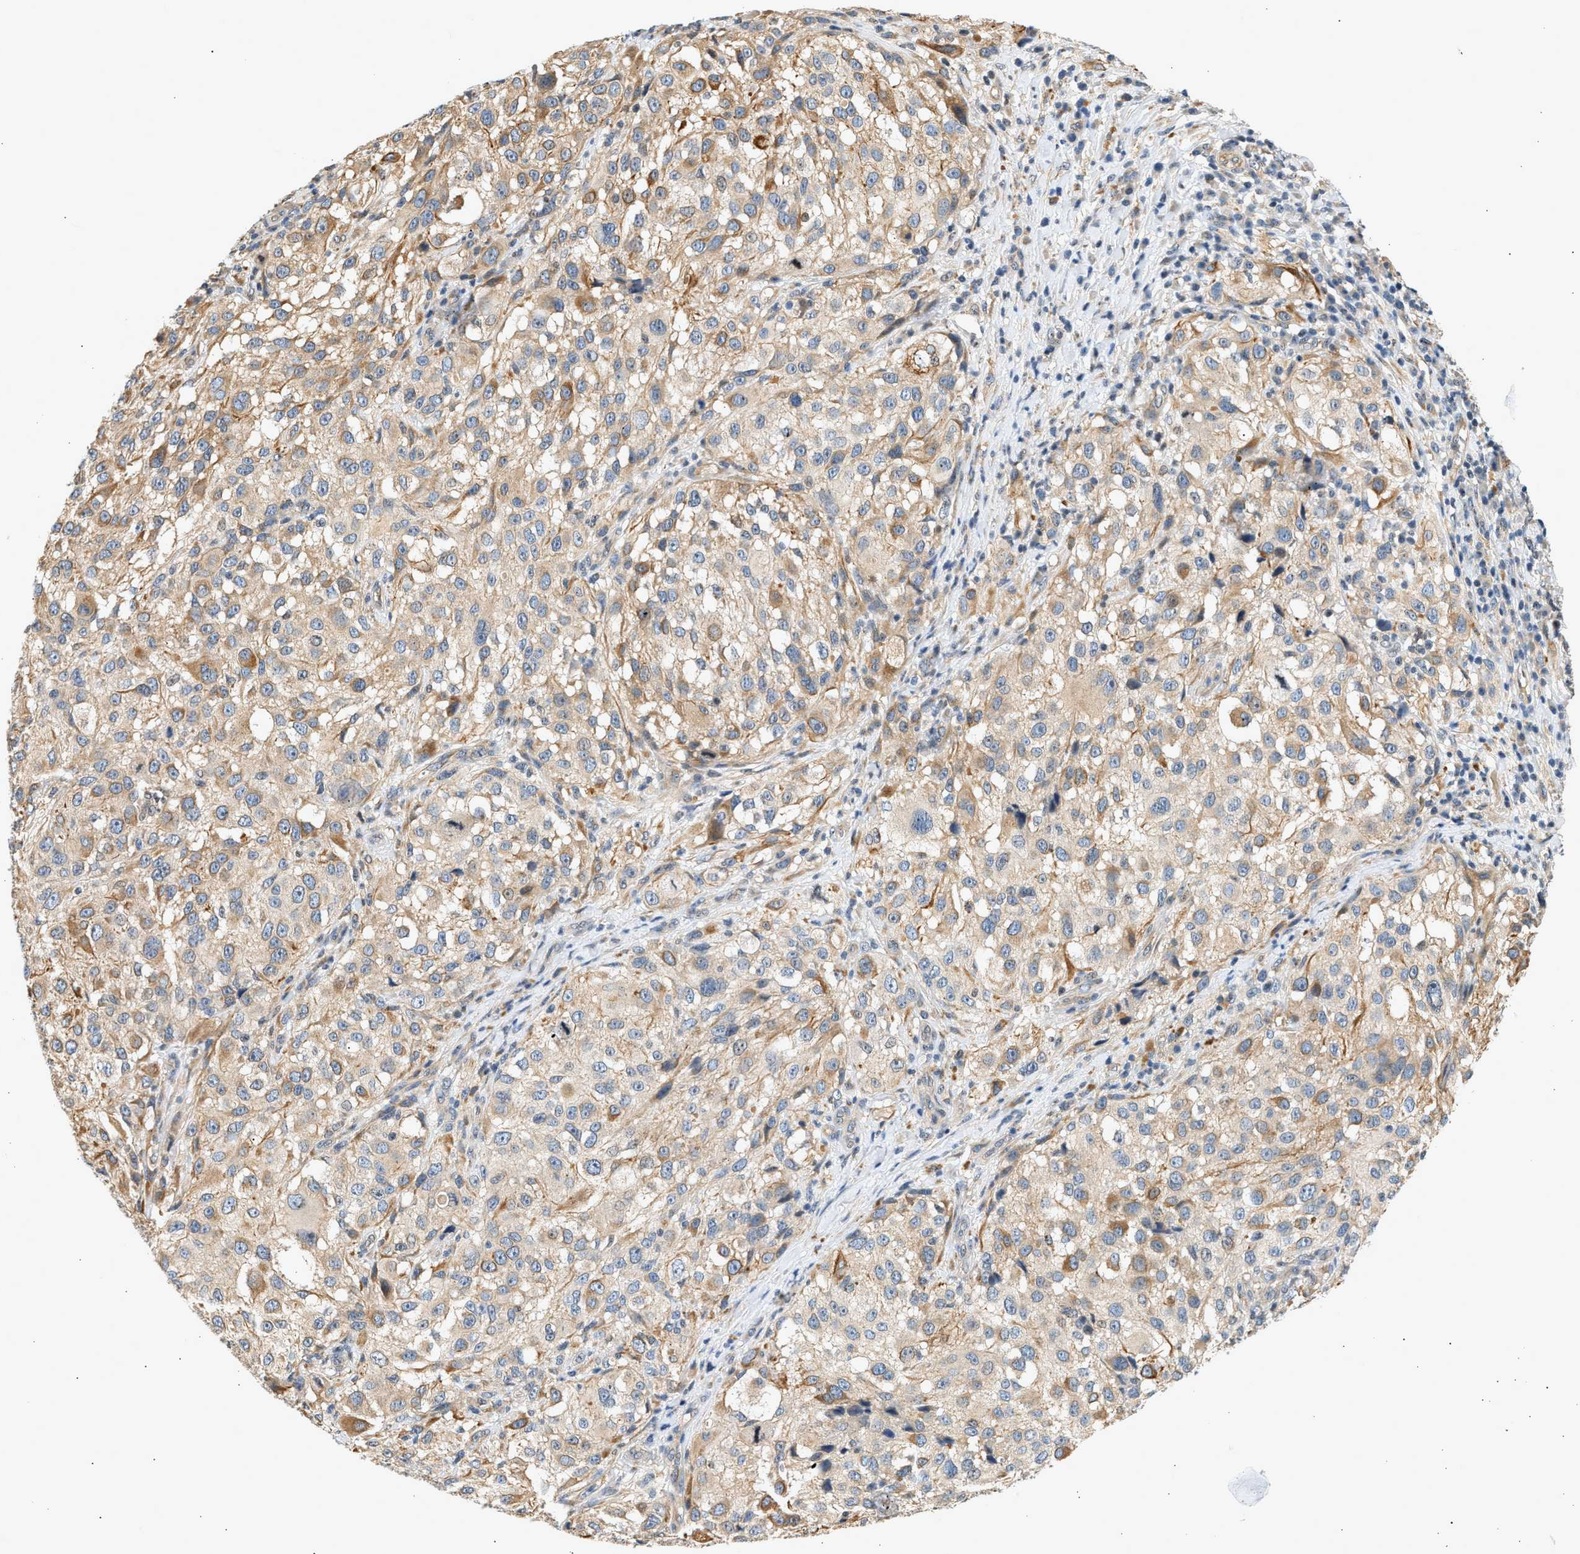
{"staining": {"intensity": "weak", "quantity": ">75%", "location": "cytoplasmic/membranous"}, "tissue": "melanoma", "cell_type": "Tumor cells", "image_type": "cancer", "snomed": [{"axis": "morphology", "description": "Necrosis, NOS"}, {"axis": "morphology", "description": "Malignant melanoma, NOS"}, {"axis": "topography", "description": "Skin"}], "caption": "The photomicrograph exhibits staining of malignant melanoma, revealing weak cytoplasmic/membranous protein positivity (brown color) within tumor cells.", "gene": "WDR31", "patient": {"sex": "female", "age": 87}}